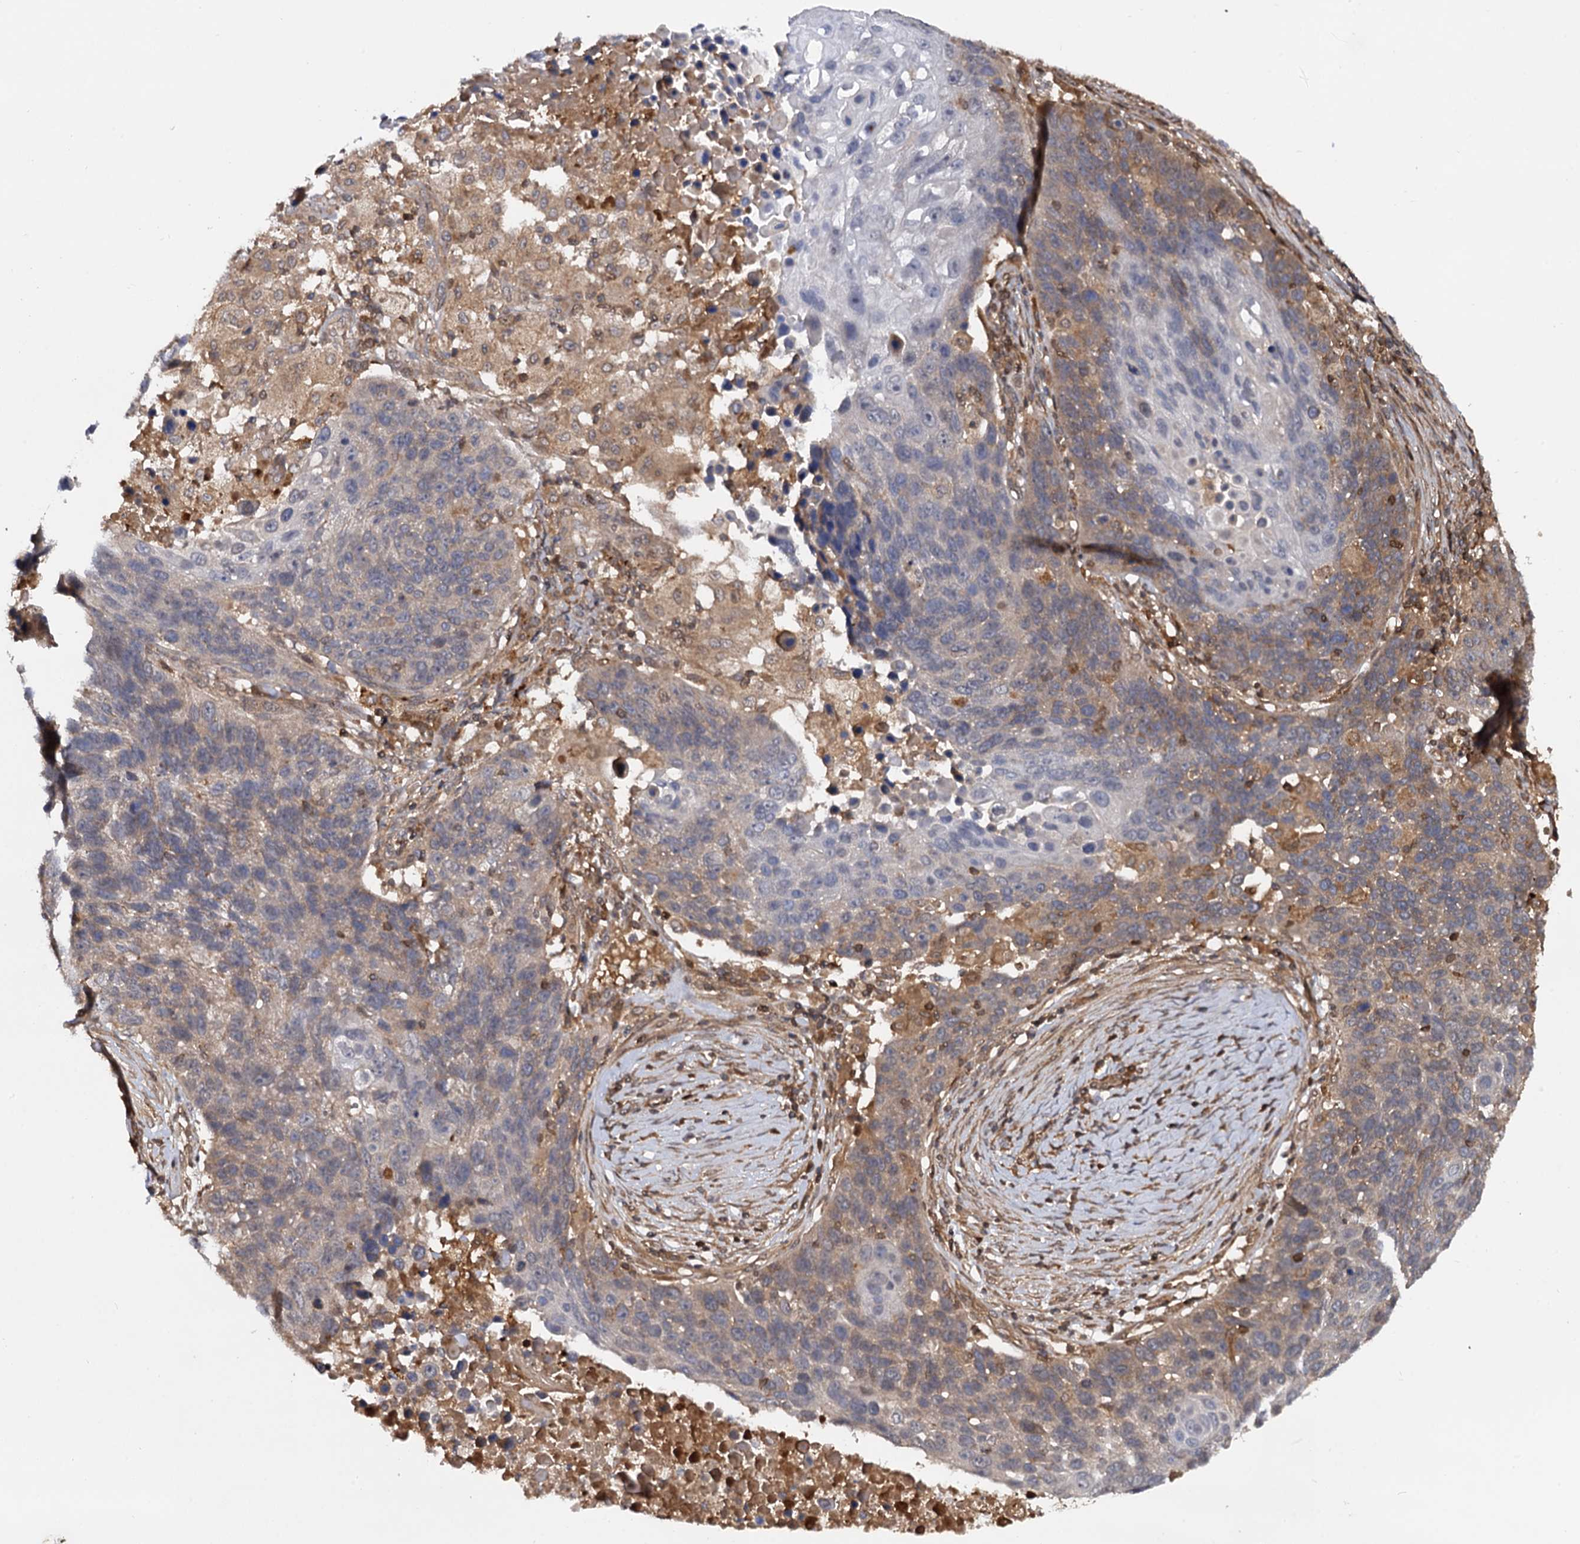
{"staining": {"intensity": "weak", "quantity": "<25%", "location": "cytoplasmic/membranous"}, "tissue": "lung cancer", "cell_type": "Tumor cells", "image_type": "cancer", "snomed": [{"axis": "morphology", "description": "Normal tissue, NOS"}, {"axis": "morphology", "description": "Squamous cell carcinoma, NOS"}, {"axis": "topography", "description": "Lymph node"}, {"axis": "topography", "description": "Lung"}], "caption": "This is an immunohistochemistry image of squamous cell carcinoma (lung). There is no positivity in tumor cells.", "gene": "SELENOP", "patient": {"sex": "male", "age": 66}}